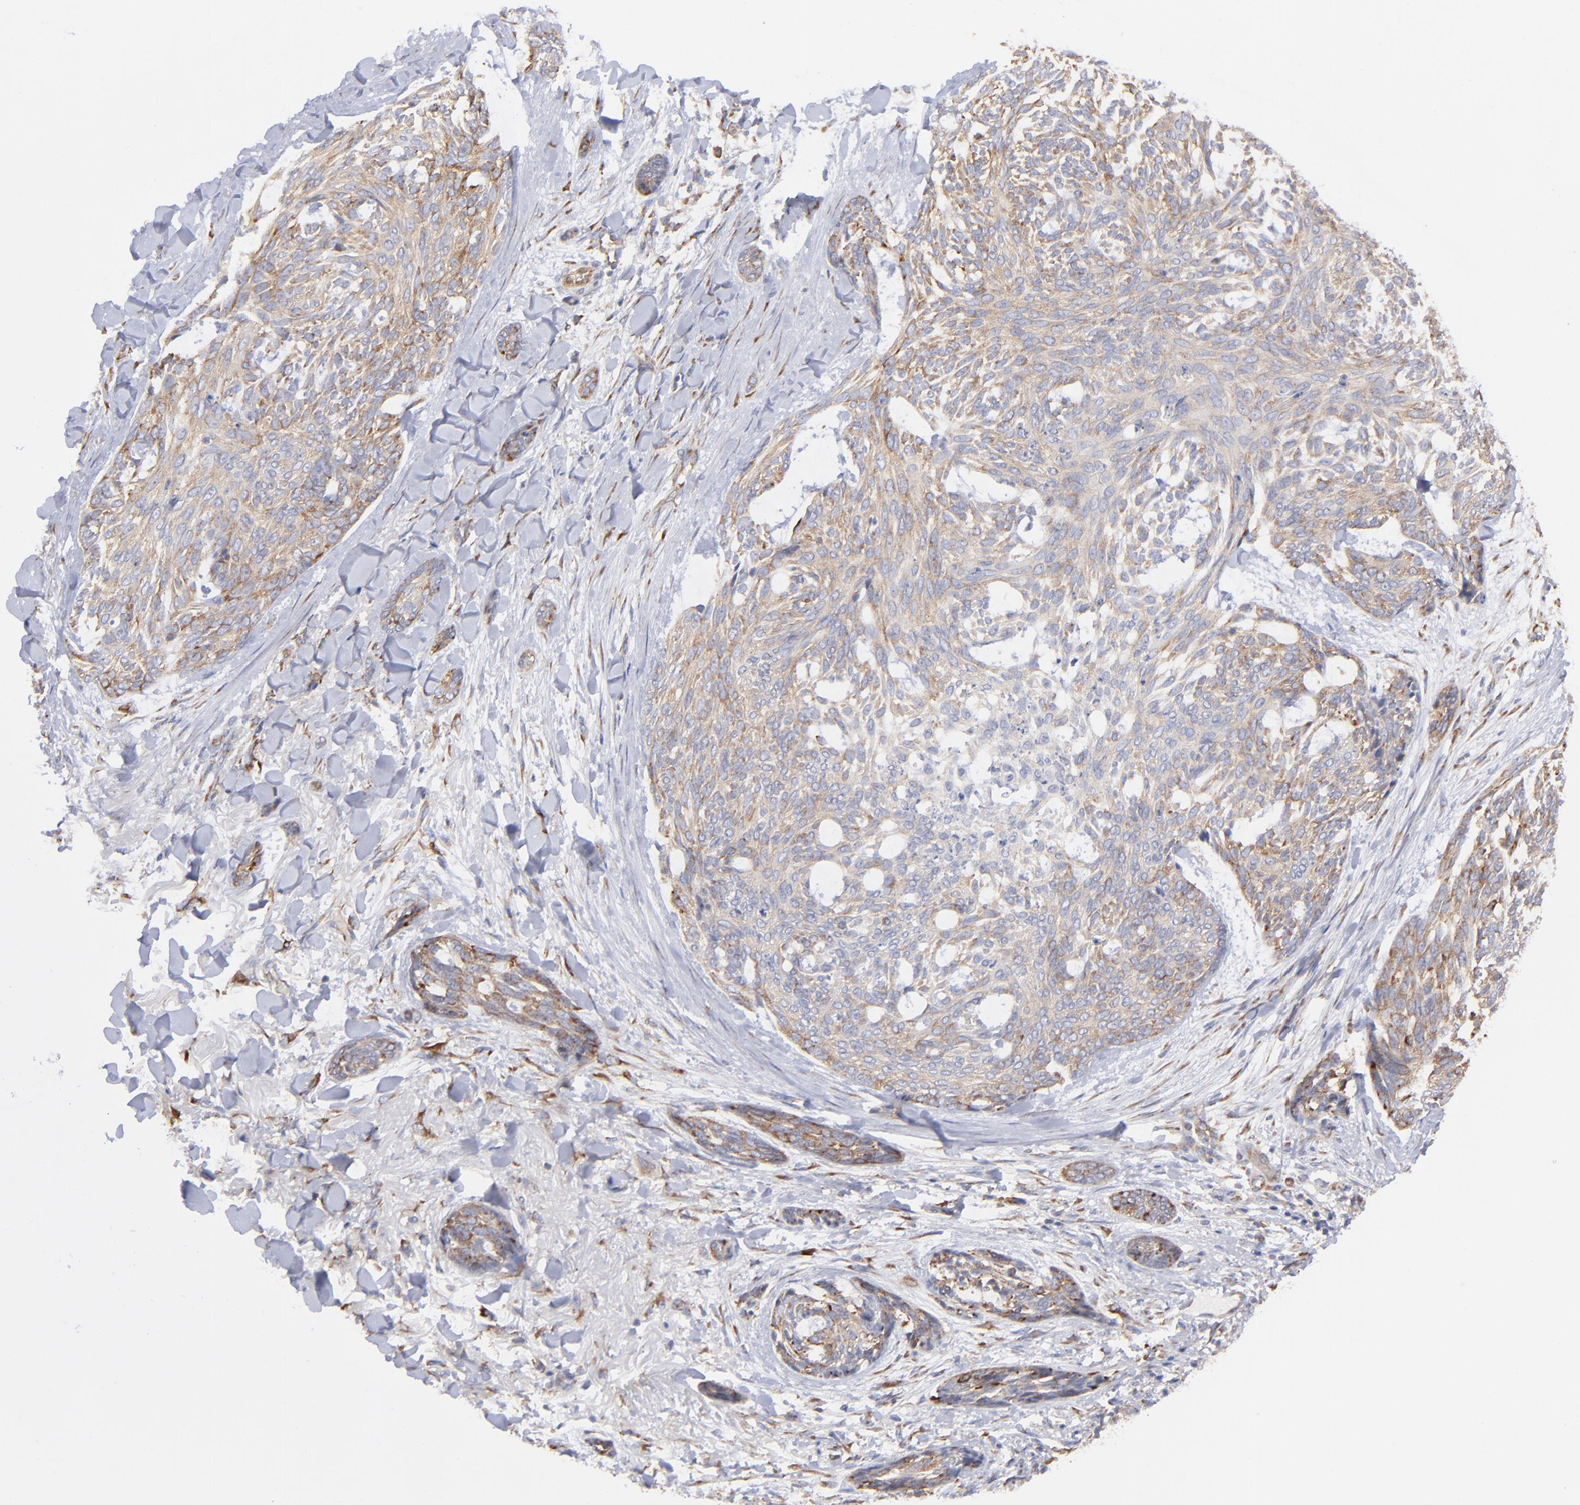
{"staining": {"intensity": "strong", "quantity": ">75%", "location": "cytoplasmic/membranous"}, "tissue": "skin cancer", "cell_type": "Tumor cells", "image_type": "cancer", "snomed": [{"axis": "morphology", "description": "Normal tissue, NOS"}, {"axis": "morphology", "description": "Basal cell carcinoma"}, {"axis": "topography", "description": "Skin"}], "caption": "Strong cytoplasmic/membranous positivity is seen in approximately >75% of tumor cells in skin cancer (basal cell carcinoma).", "gene": "EIF2AK2", "patient": {"sex": "female", "age": 71}}